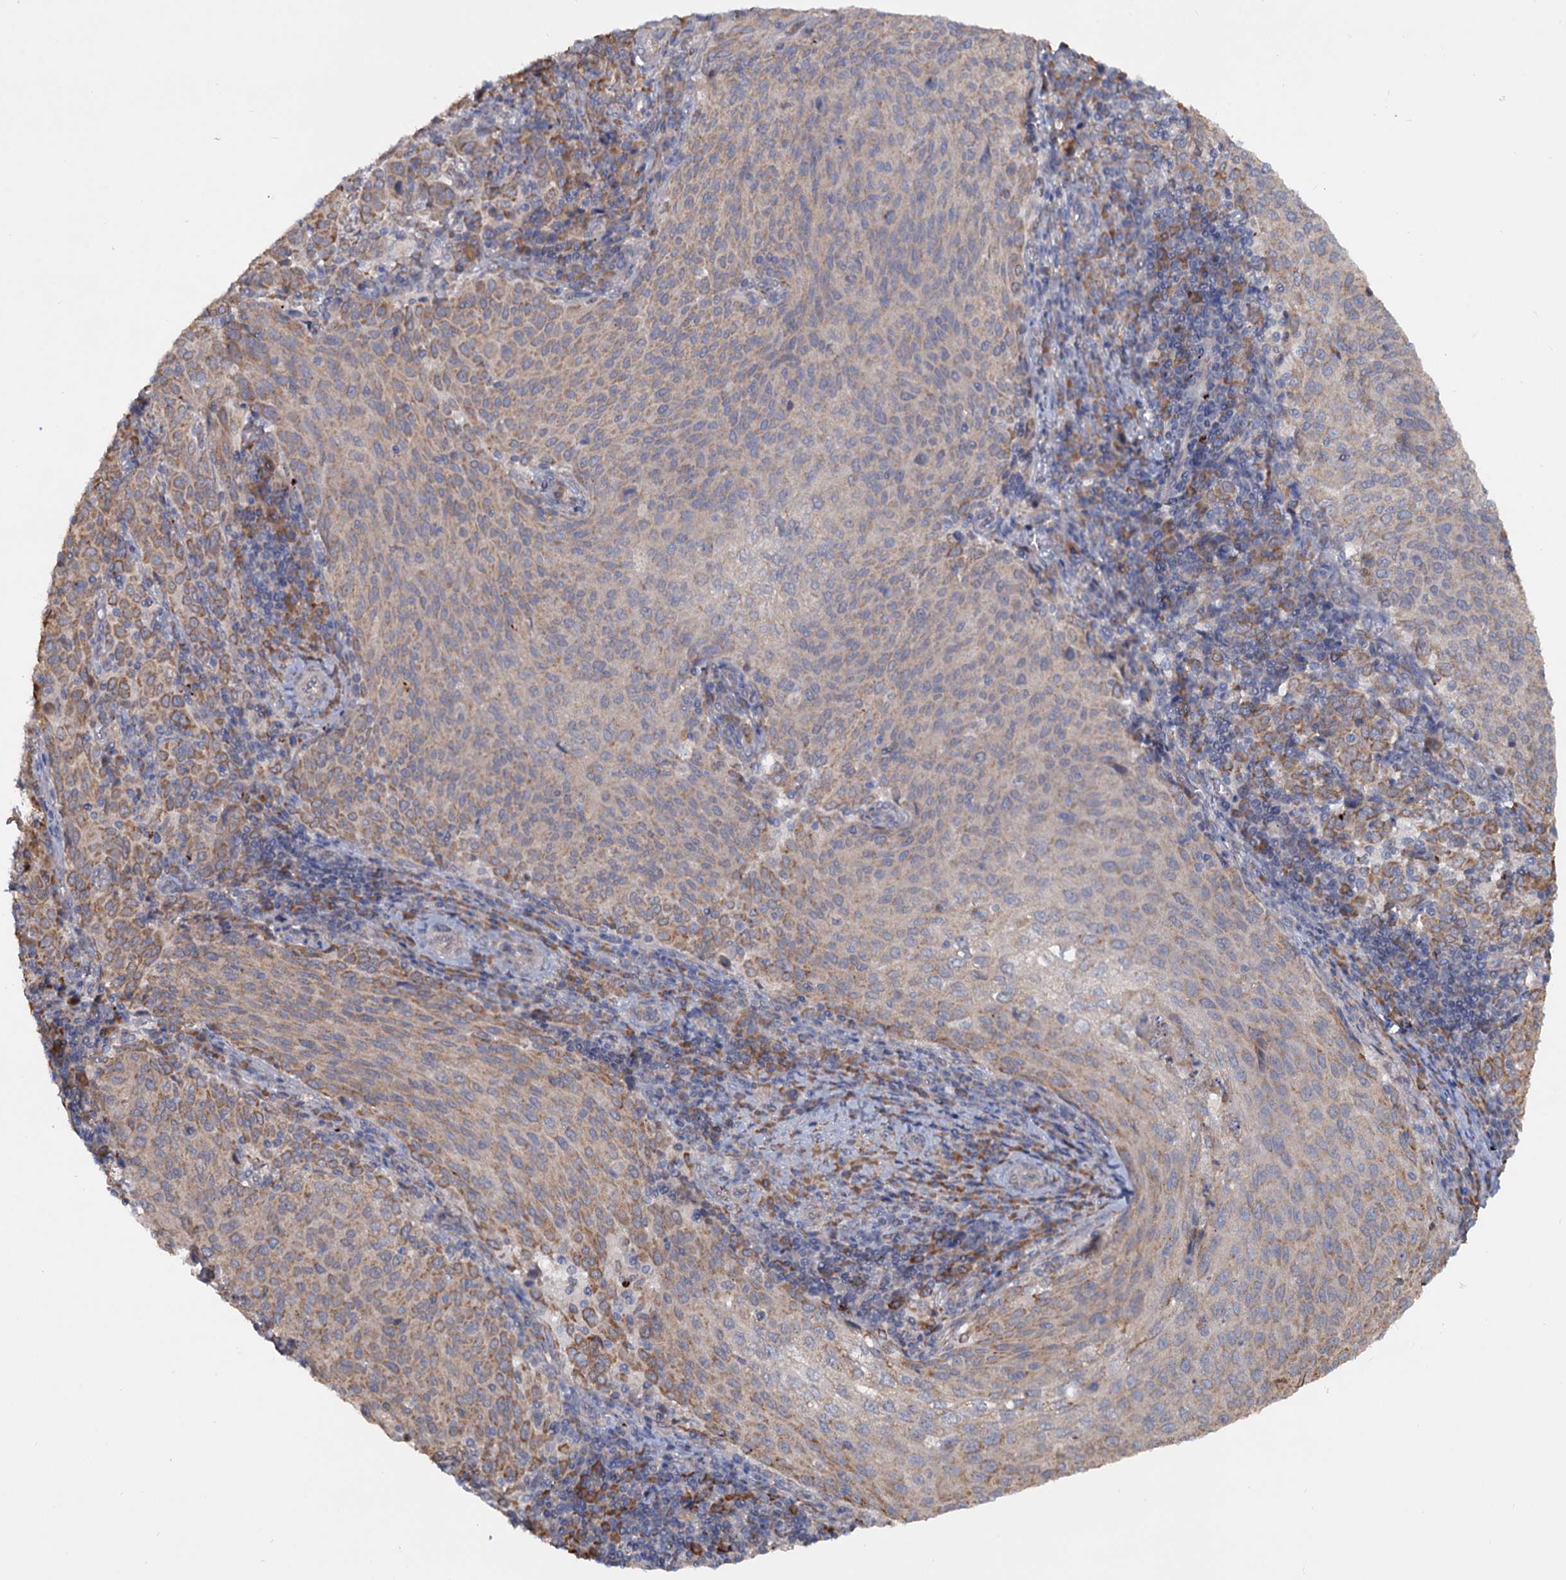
{"staining": {"intensity": "moderate", "quantity": ">75%", "location": "cytoplasmic/membranous"}, "tissue": "cervical cancer", "cell_type": "Tumor cells", "image_type": "cancer", "snomed": [{"axis": "morphology", "description": "Squamous cell carcinoma, NOS"}, {"axis": "topography", "description": "Cervix"}], "caption": "Immunohistochemical staining of human cervical cancer (squamous cell carcinoma) demonstrates medium levels of moderate cytoplasmic/membranous protein expression in approximately >75% of tumor cells.", "gene": "LRRC51", "patient": {"sex": "female", "age": 46}}